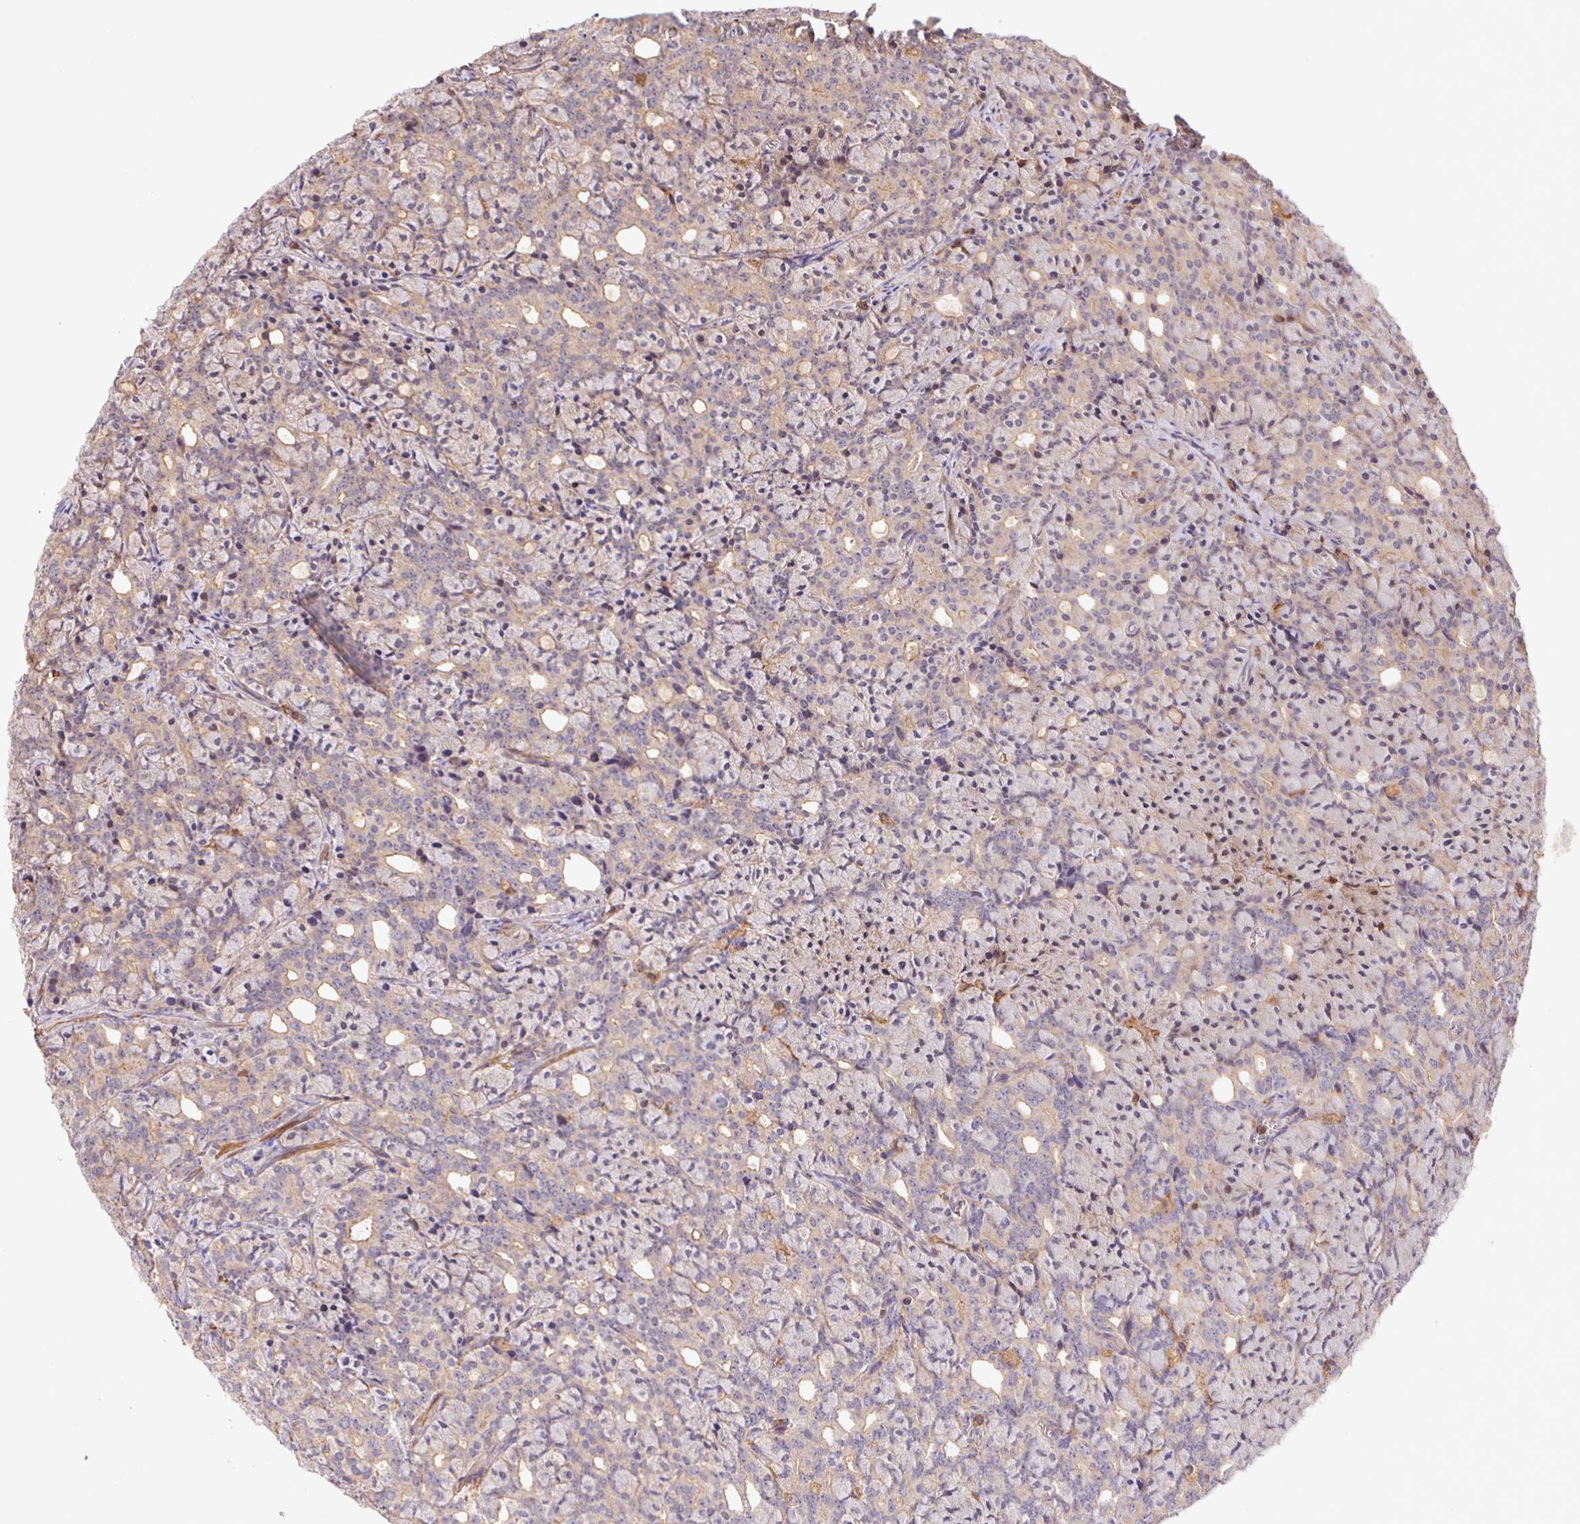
{"staining": {"intensity": "weak", "quantity": "25%-75%", "location": "cytoplasmic/membranous"}, "tissue": "prostate cancer", "cell_type": "Tumor cells", "image_type": "cancer", "snomed": [{"axis": "morphology", "description": "Adenocarcinoma, High grade"}, {"axis": "topography", "description": "Prostate"}], "caption": "Weak cytoplasmic/membranous staining for a protein is appreciated in approximately 25%-75% of tumor cells of prostate cancer (high-grade adenocarcinoma) using immunohistochemistry.", "gene": "ATG10", "patient": {"sex": "male", "age": 84}}